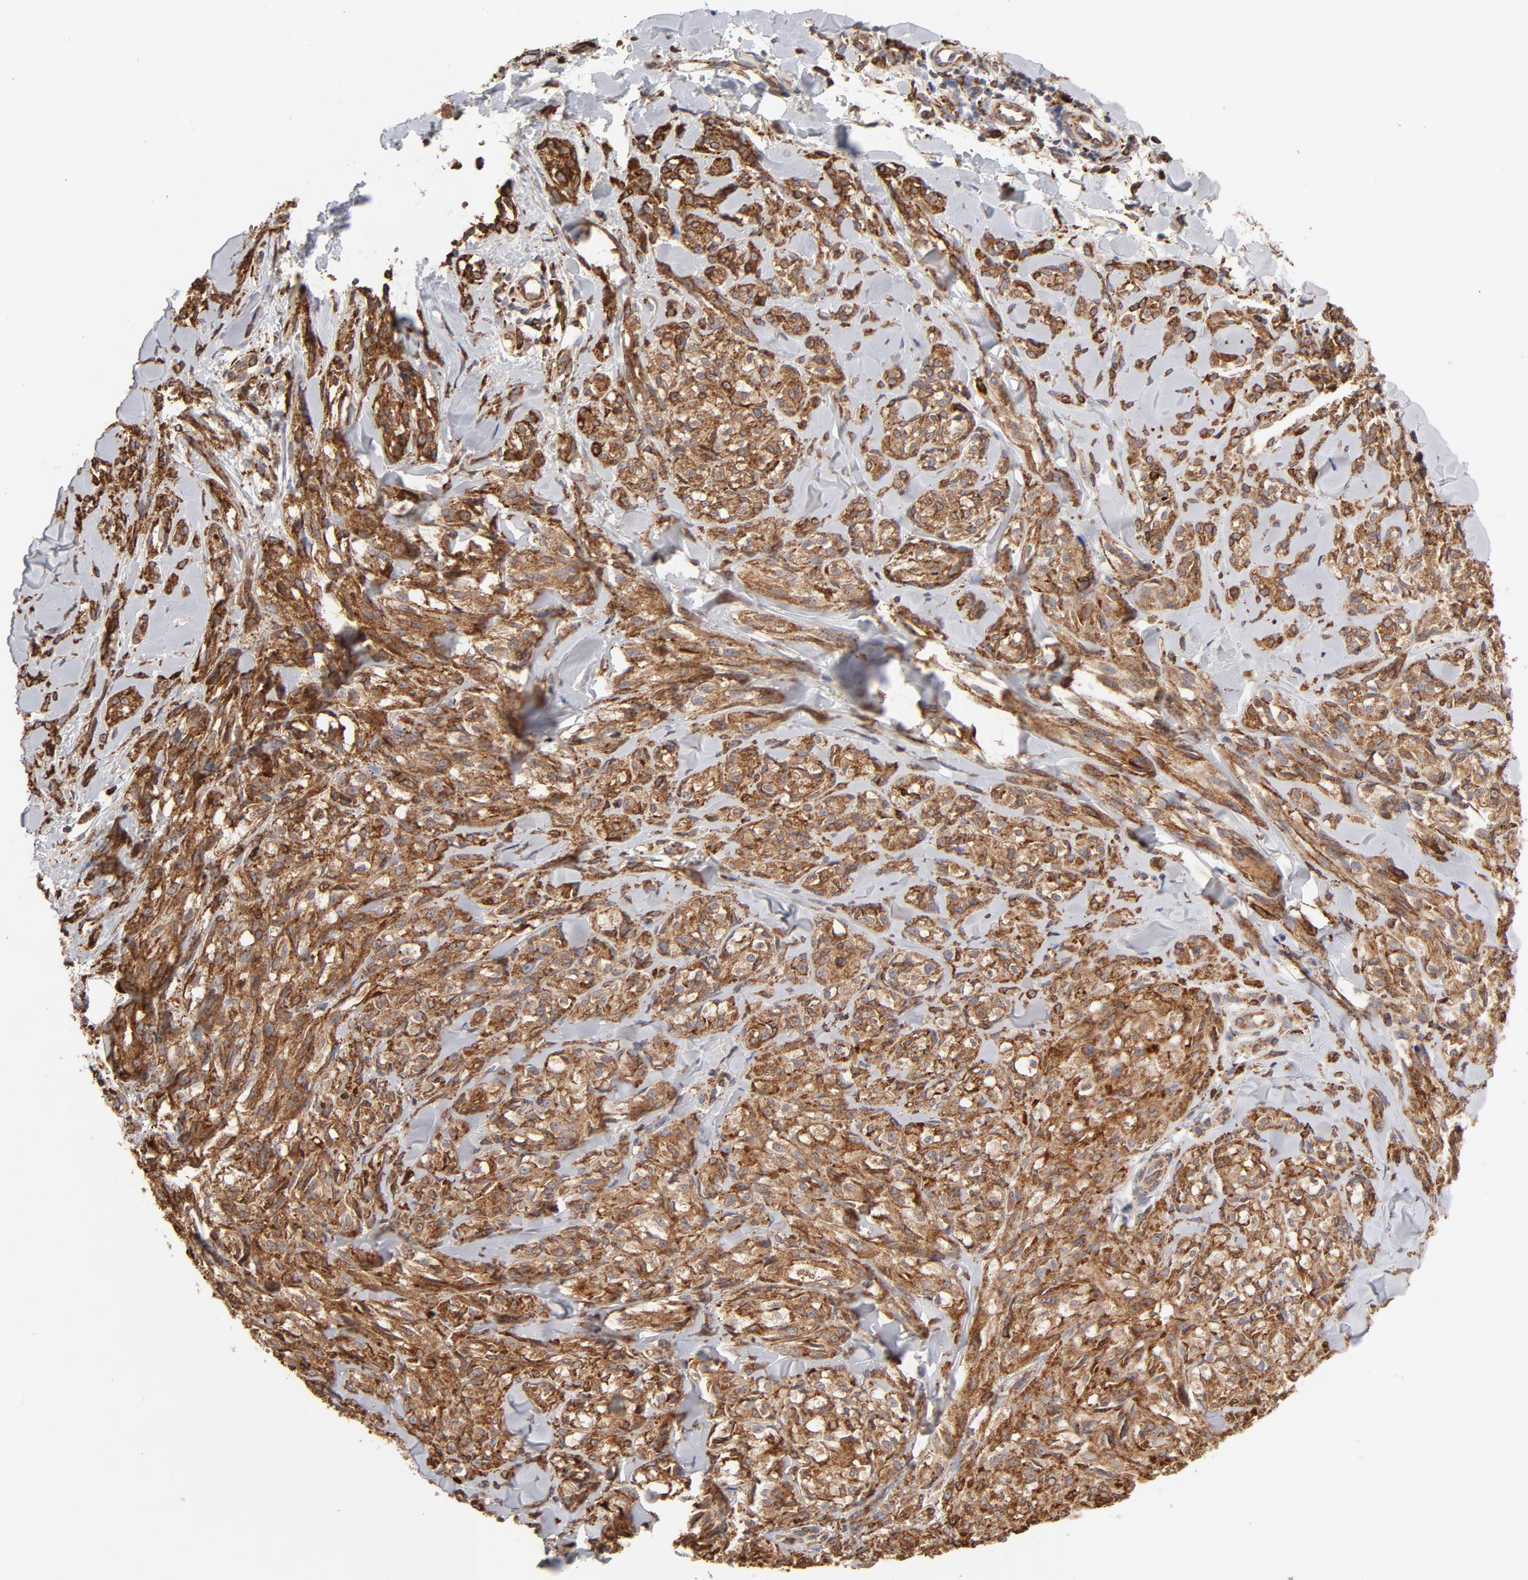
{"staining": {"intensity": "strong", "quantity": ">75%", "location": "cytoplasmic/membranous"}, "tissue": "melanoma", "cell_type": "Tumor cells", "image_type": "cancer", "snomed": [{"axis": "morphology", "description": "Malignant melanoma, Metastatic site"}, {"axis": "topography", "description": "Skin"}], "caption": "Brown immunohistochemical staining in human melanoma reveals strong cytoplasmic/membranous staining in approximately >75% of tumor cells.", "gene": "CANX", "patient": {"sex": "female", "age": 66}}